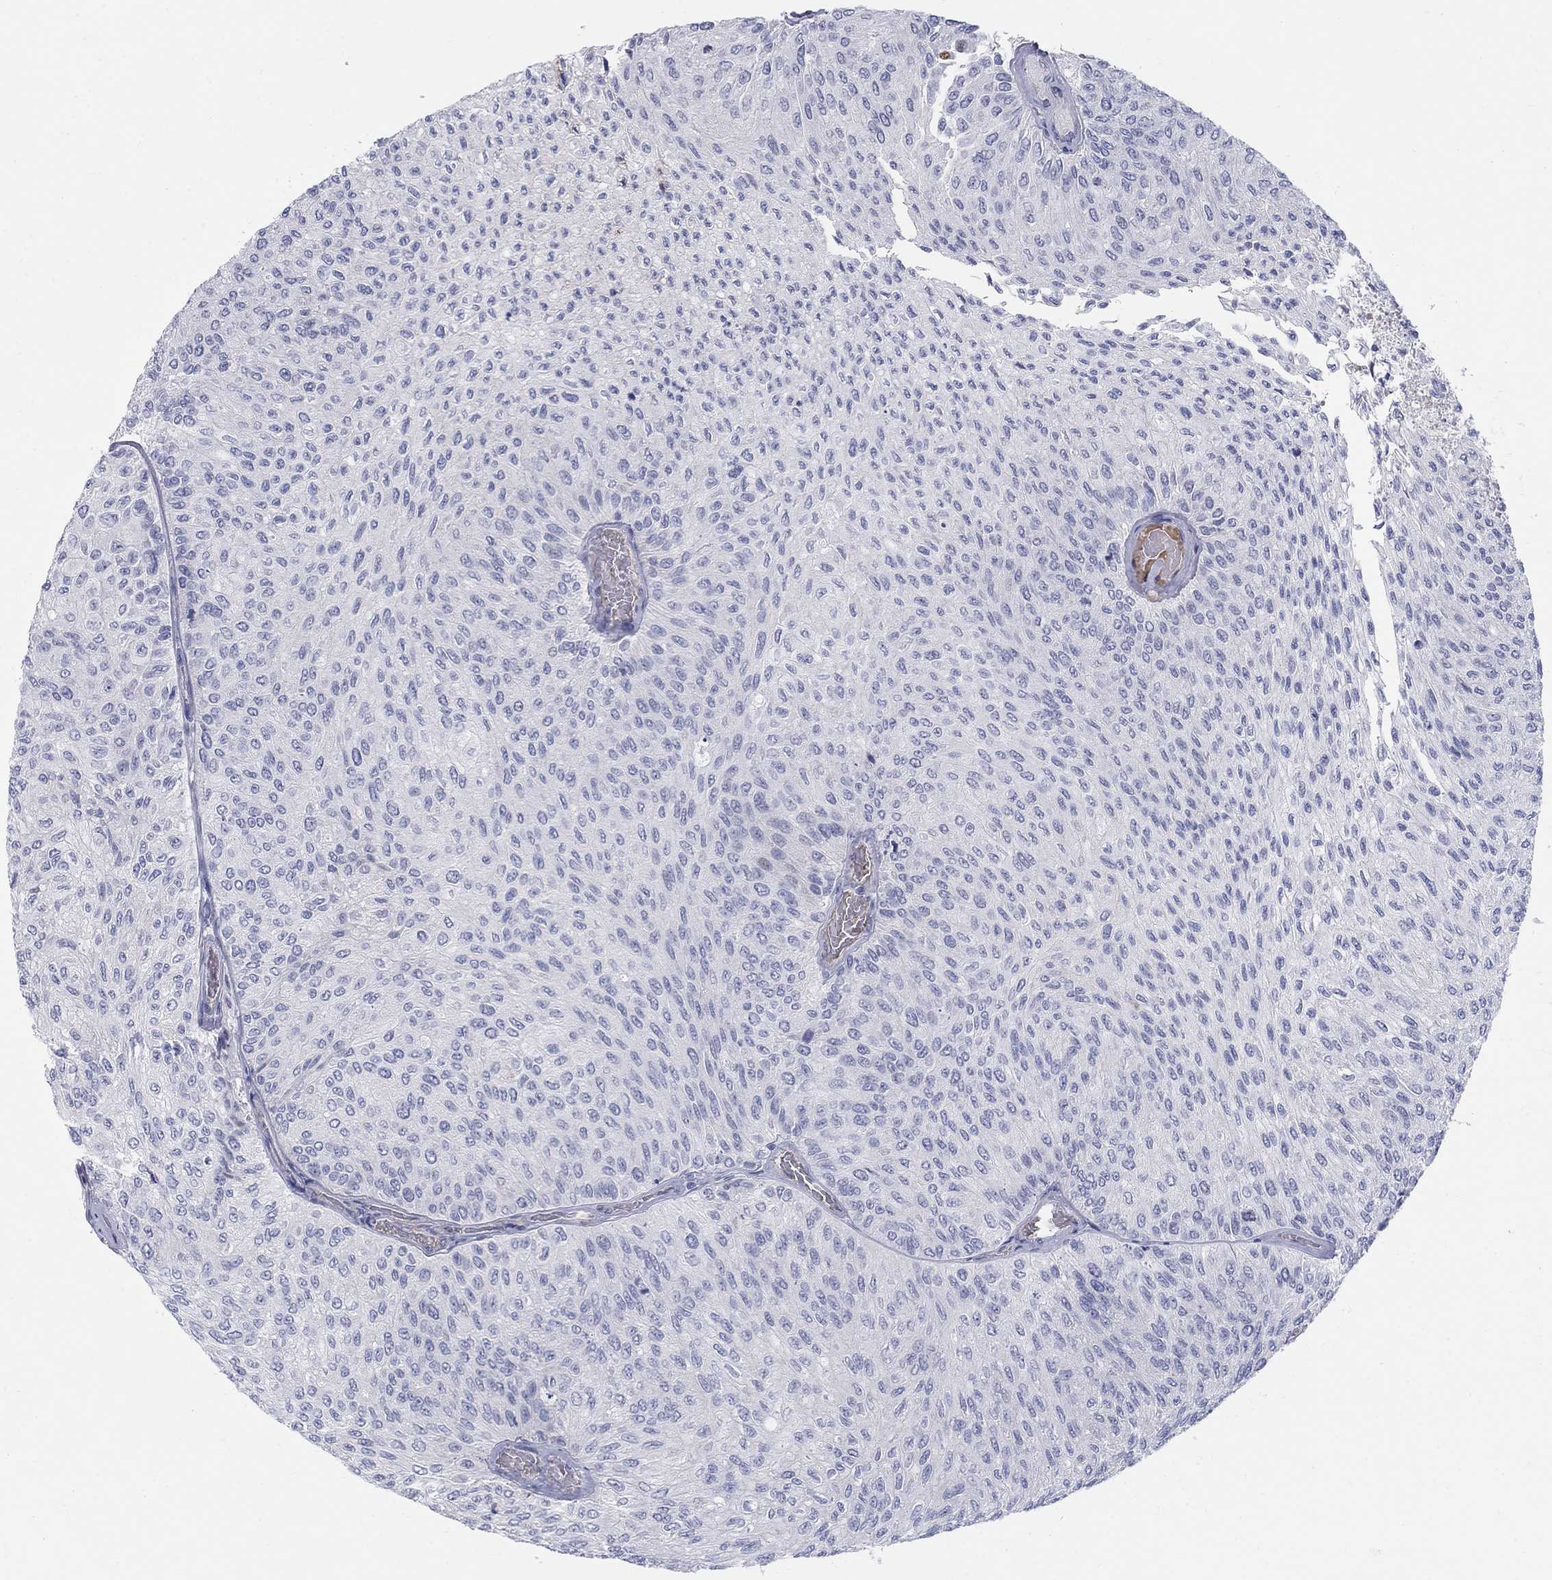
{"staining": {"intensity": "negative", "quantity": "none", "location": "none"}, "tissue": "urothelial cancer", "cell_type": "Tumor cells", "image_type": "cancer", "snomed": [{"axis": "morphology", "description": "Urothelial carcinoma, Low grade"}, {"axis": "topography", "description": "Urinary bladder"}], "caption": "This is a image of IHC staining of urothelial carcinoma (low-grade), which shows no staining in tumor cells.", "gene": "HEATR4", "patient": {"sex": "male", "age": 78}}